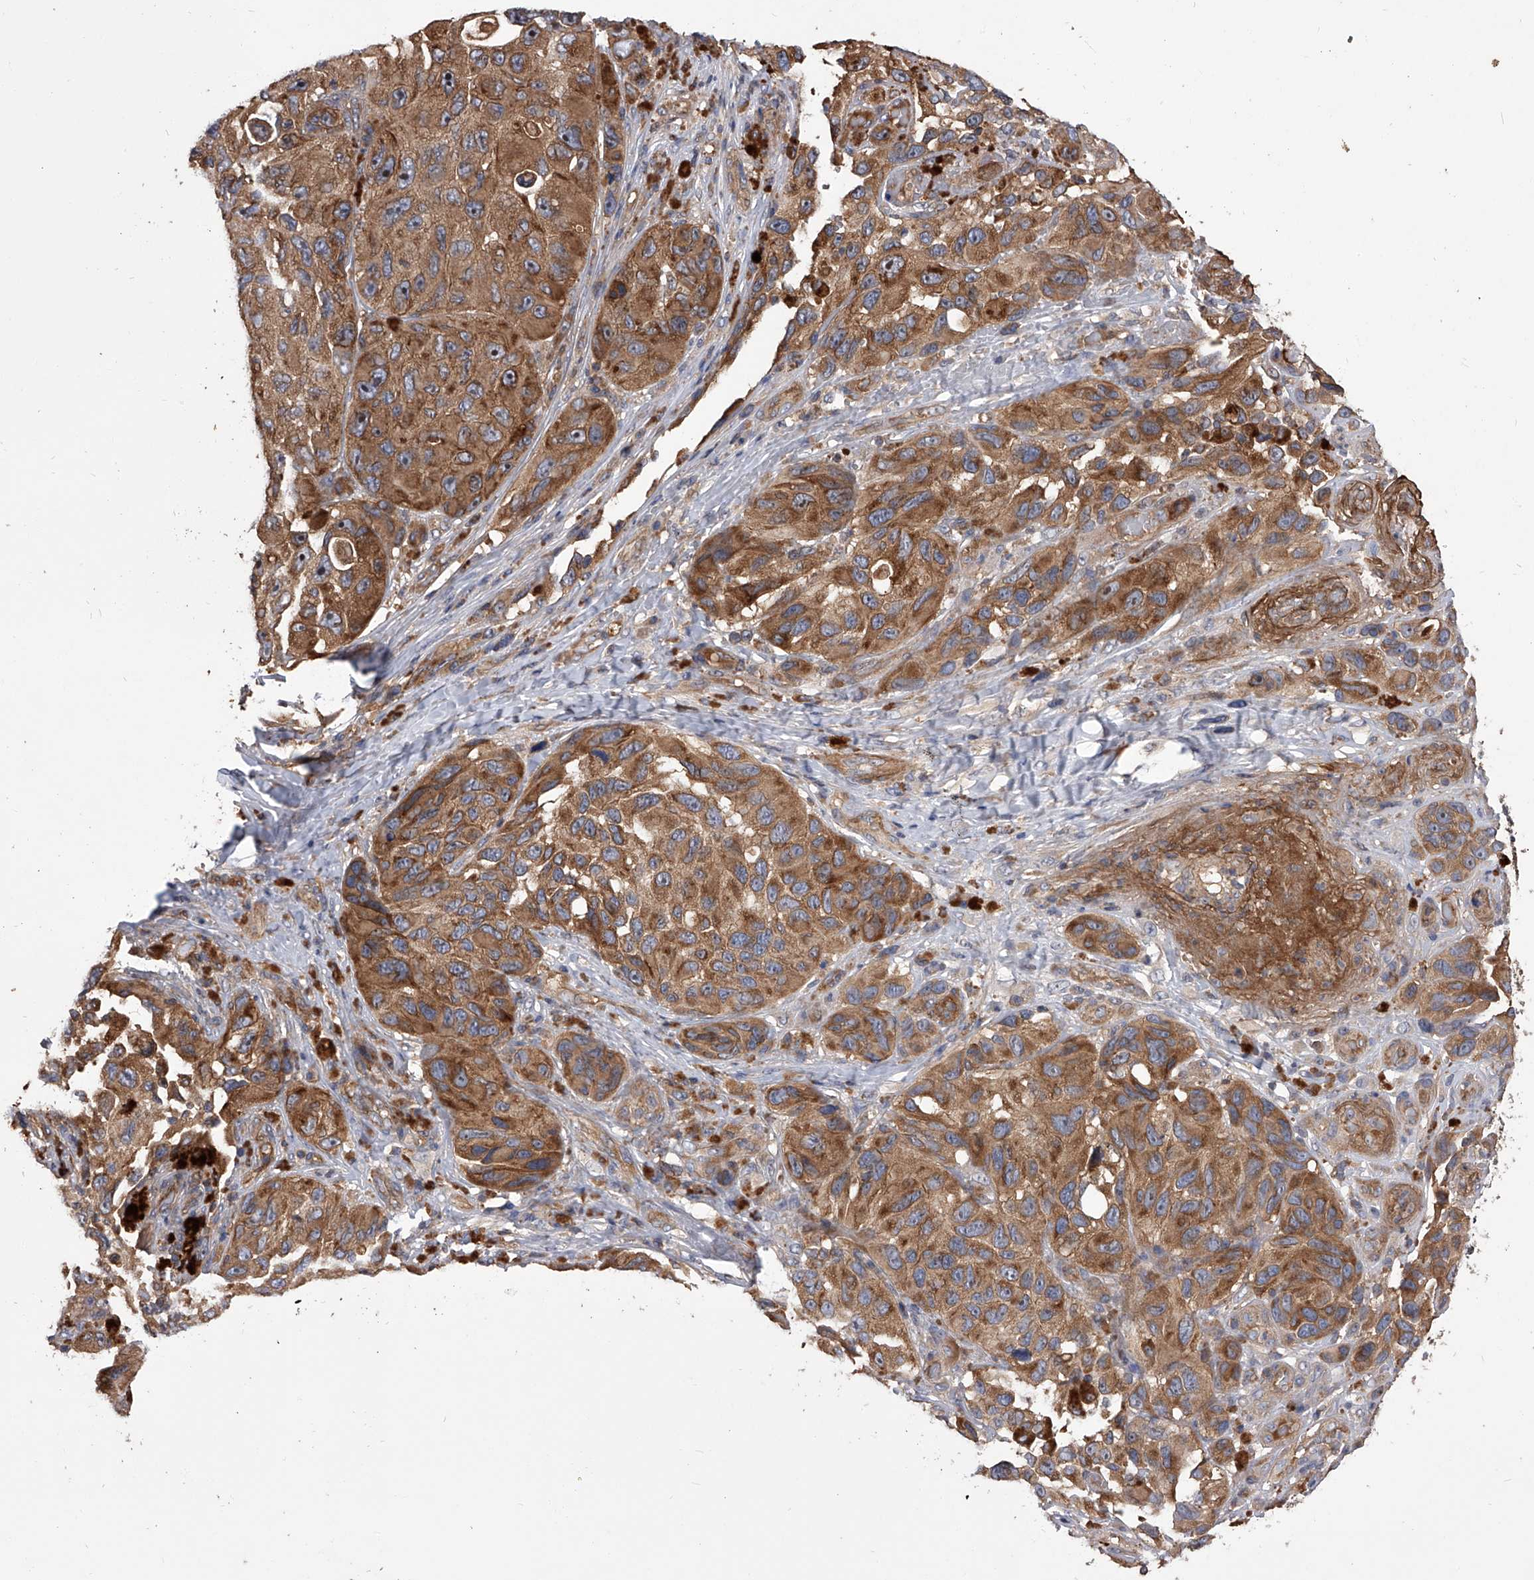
{"staining": {"intensity": "strong", "quantity": ">75%", "location": "cytoplasmic/membranous"}, "tissue": "melanoma", "cell_type": "Tumor cells", "image_type": "cancer", "snomed": [{"axis": "morphology", "description": "Malignant melanoma, NOS"}, {"axis": "topography", "description": "Skin"}], "caption": "Immunohistochemistry of melanoma reveals high levels of strong cytoplasmic/membranous positivity in approximately >75% of tumor cells.", "gene": "CUL7", "patient": {"sex": "female", "age": 73}}